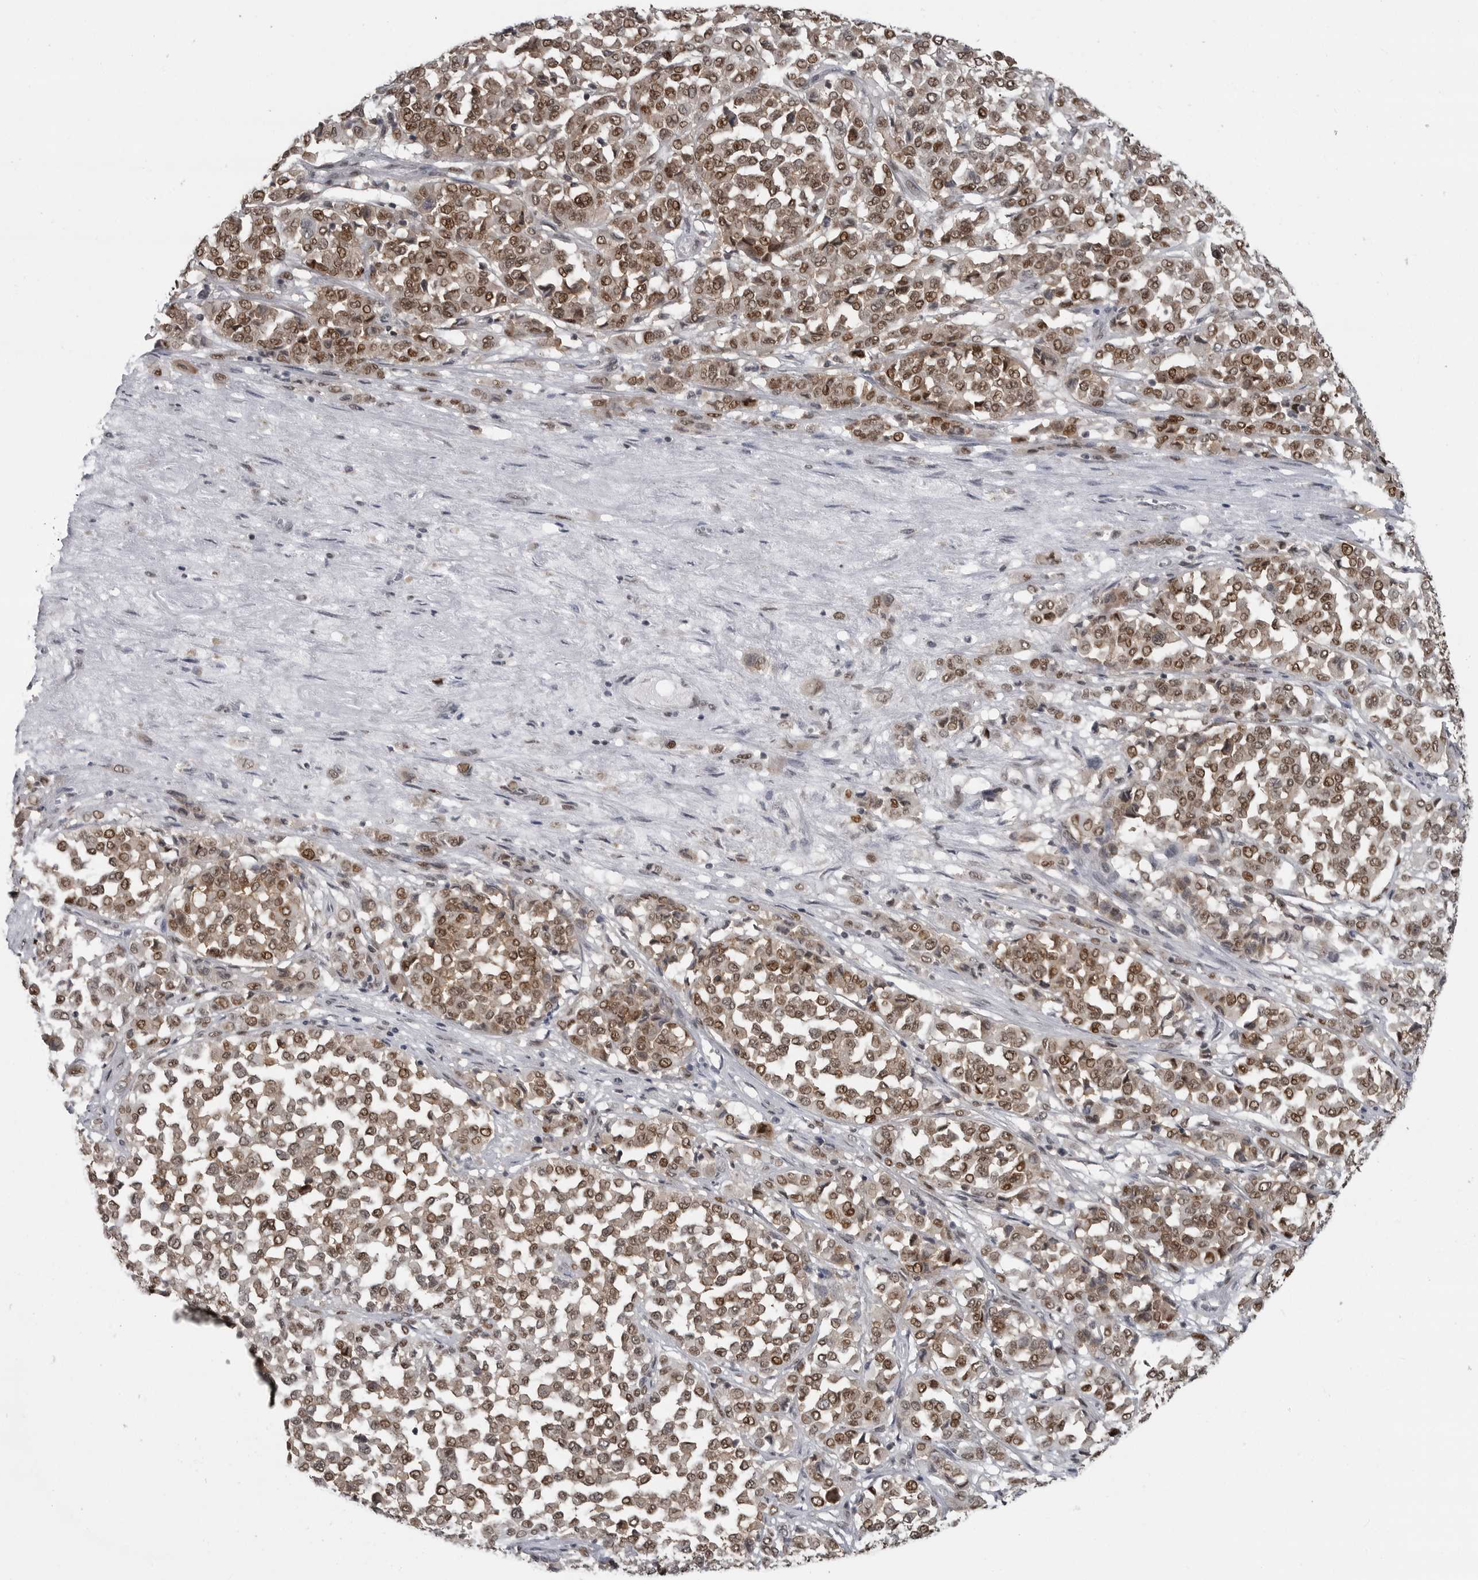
{"staining": {"intensity": "moderate", "quantity": ">75%", "location": "nuclear"}, "tissue": "melanoma", "cell_type": "Tumor cells", "image_type": "cancer", "snomed": [{"axis": "morphology", "description": "Malignant melanoma, Metastatic site"}, {"axis": "topography", "description": "Pancreas"}], "caption": "A brown stain labels moderate nuclear positivity of a protein in malignant melanoma (metastatic site) tumor cells. The staining was performed using DAB, with brown indicating positive protein expression. Nuclei are stained blue with hematoxylin.", "gene": "C8orf58", "patient": {"sex": "female", "age": 30}}